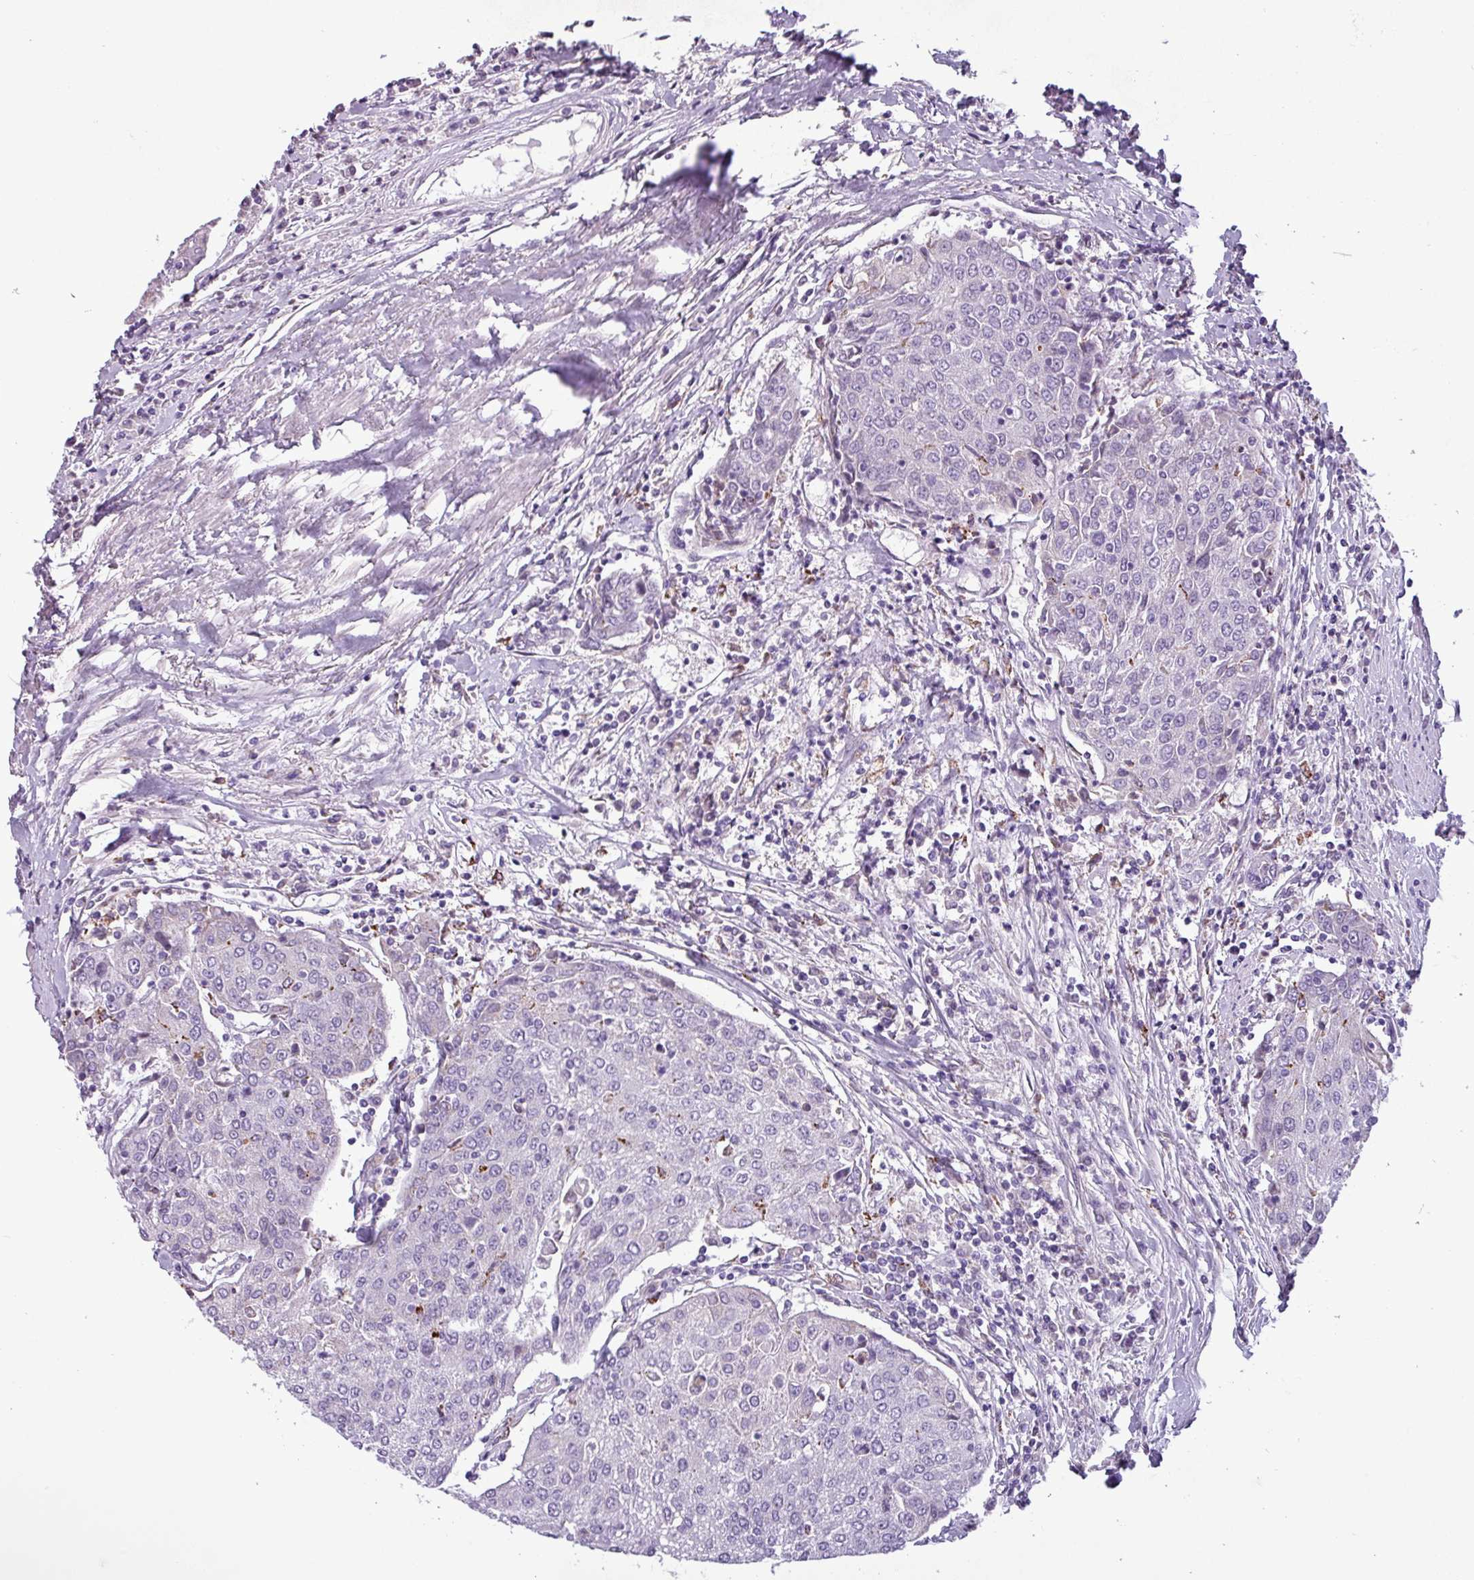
{"staining": {"intensity": "negative", "quantity": "none", "location": "none"}, "tissue": "urothelial cancer", "cell_type": "Tumor cells", "image_type": "cancer", "snomed": [{"axis": "morphology", "description": "Urothelial carcinoma, High grade"}, {"axis": "topography", "description": "Urinary bladder"}], "caption": "A high-resolution micrograph shows immunohistochemistry staining of urothelial cancer, which exhibits no significant positivity in tumor cells.", "gene": "ZNF667", "patient": {"sex": "female", "age": 85}}